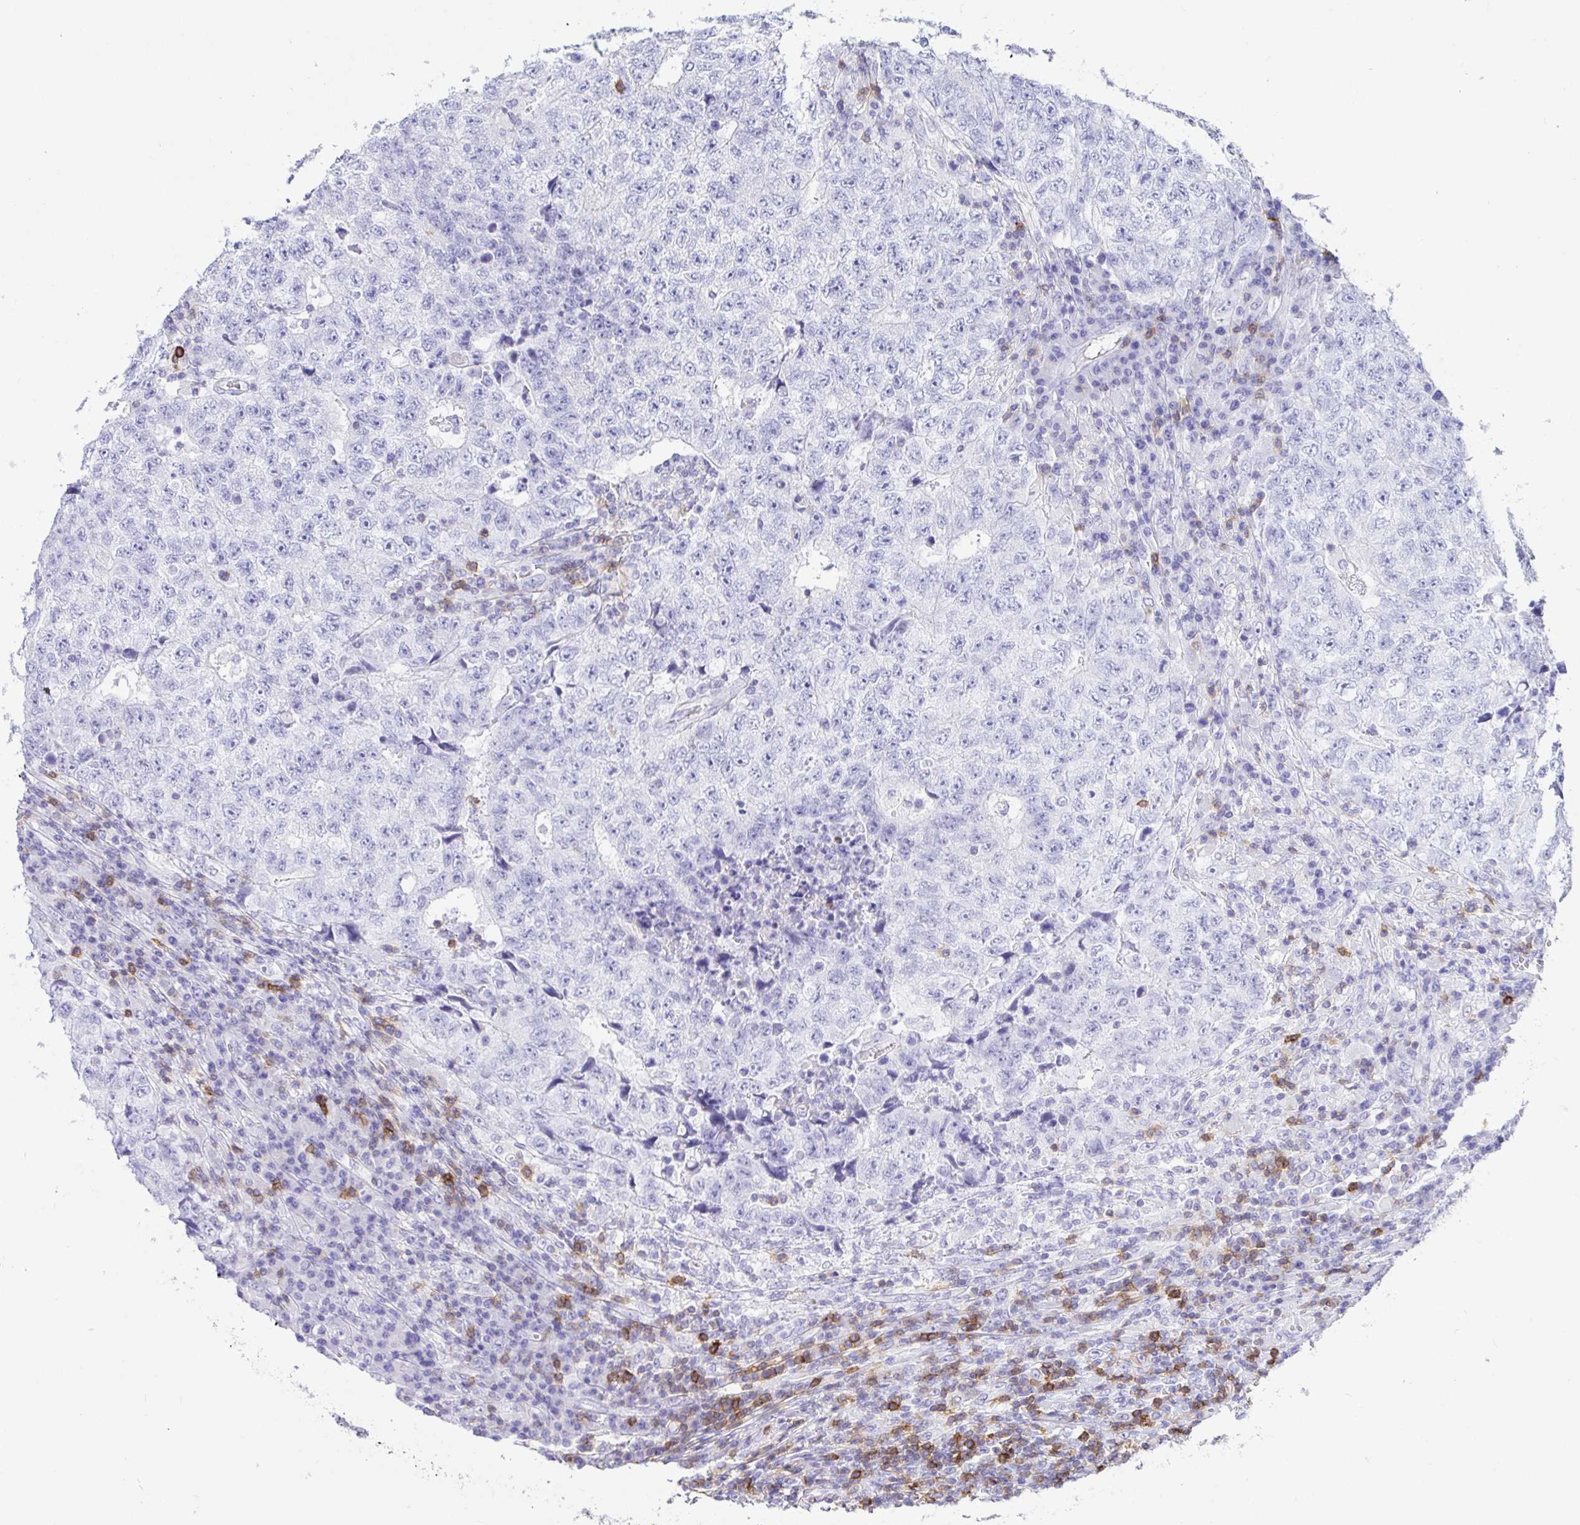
{"staining": {"intensity": "negative", "quantity": "none", "location": "none"}, "tissue": "testis cancer", "cell_type": "Tumor cells", "image_type": "cancer", "snomed": [{"axis": "morphology", "description": "Necrosis, NOS"}, {"axis": "morphology", "description": "Carcinoma, Embryonal, NOS"}, {"axis": "topography", "description": "Testis"}], "caption": "Testis cancer stained for a protein using IHC demonstrates no positivity tumor cells.", "gene": "CD5", "patient": {"sex": "male", "age": 19}}